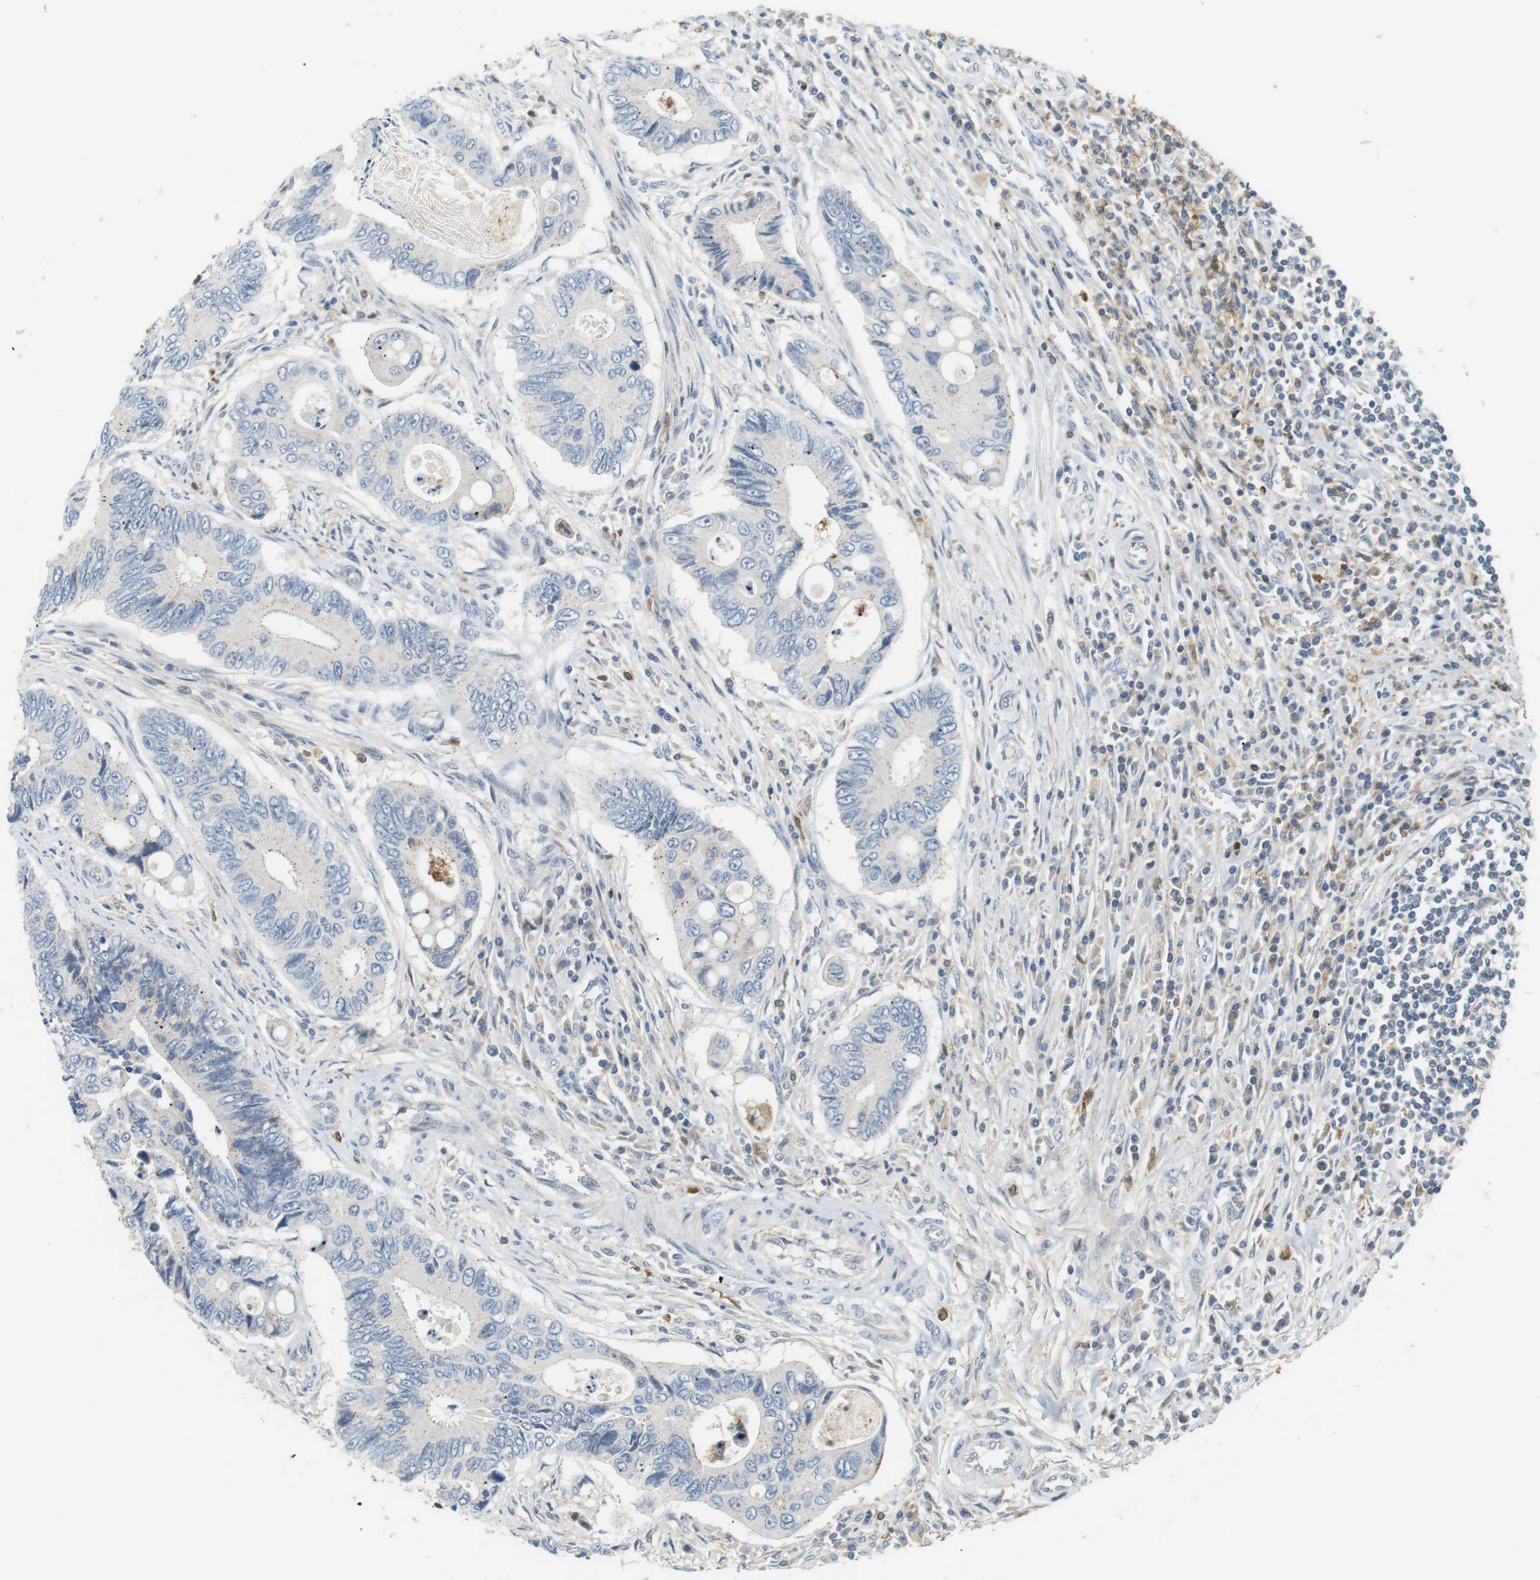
{"staining": {"intensity": "negative", "quantity": "none", "location": "none"}, "tissue": "colorectal cancer", "cell_type": "Tumor cells", "image_type": "cancer", "snomed": [{"axis": "morphology", "description": "Inflammation, NOS"}, {"axis": "morphology", "description": "Adenocarcinoma, NOS"}, {"axis": "topography", "description": "Colon"}], "caption": "IHC image of neoplastic tissue: colorectal cancer stained with DAB (3,3'-diaminobenzidine) demonstrates no significant protein expression in tumor cells.", "gene": "P2RY1", "patient": {"sex": "male", "age": 72}}